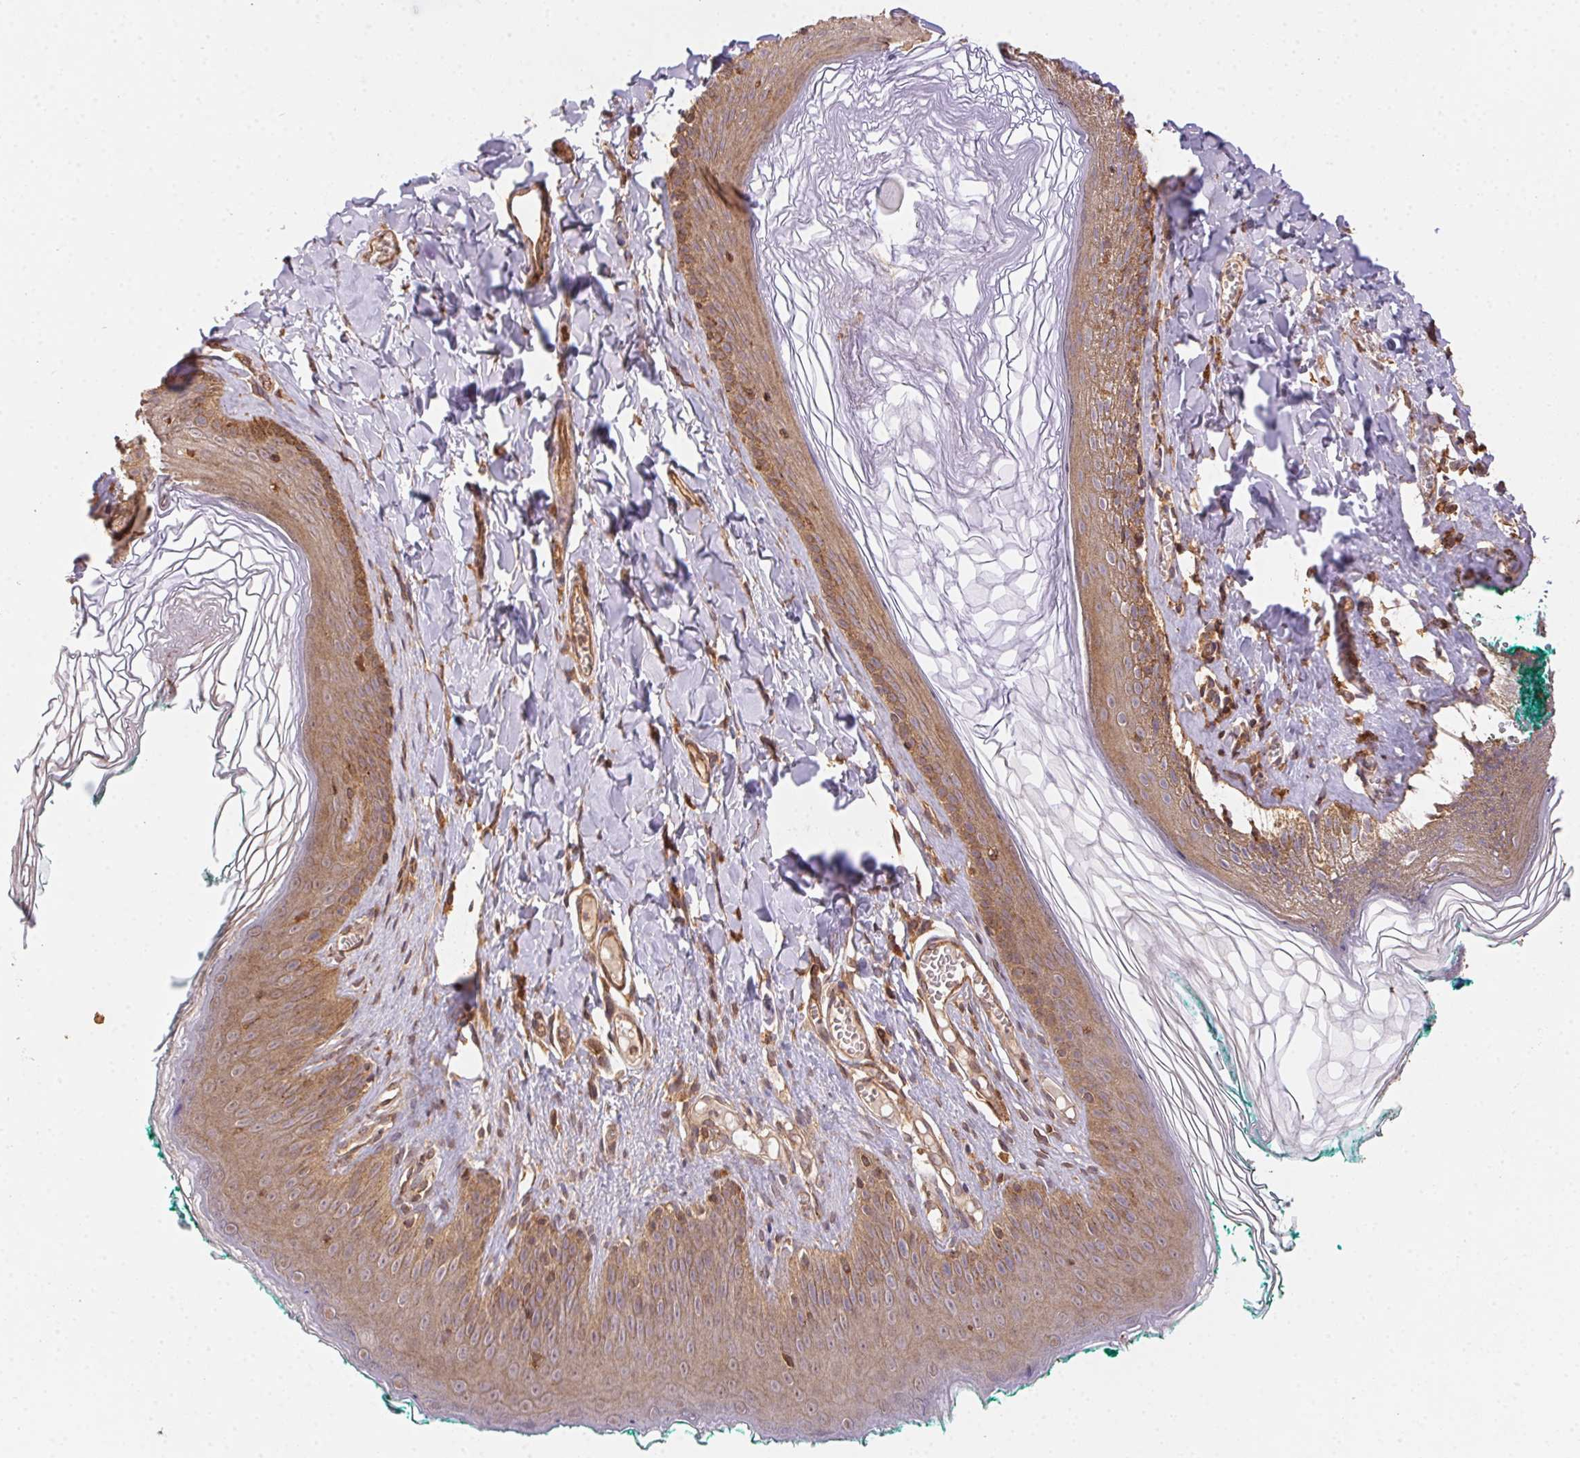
{"staining": {"intensity": "moderate", "quantity": ">75%", "location": "cytoplasmic/membranous,nuclear"}, "tissue": "skin", "cell_type": "Epidermal cells", "image_type": "normal", "snomed": [{"axis": "morphology", "description": "Normal tissue, NOS"}, {"axis": "topography", "description": "Vulva"}, {"axis": "topography", "description": "Peripheral nerve tissue"}], "caption": "Skin stained with immunohistochemistry shows moderate cytoplasmic/membranous,nuclear staining in approximately >75% of epidermal cells.", "gene": "MEX3D", "patient": {"sex": "female", "age": 66}}